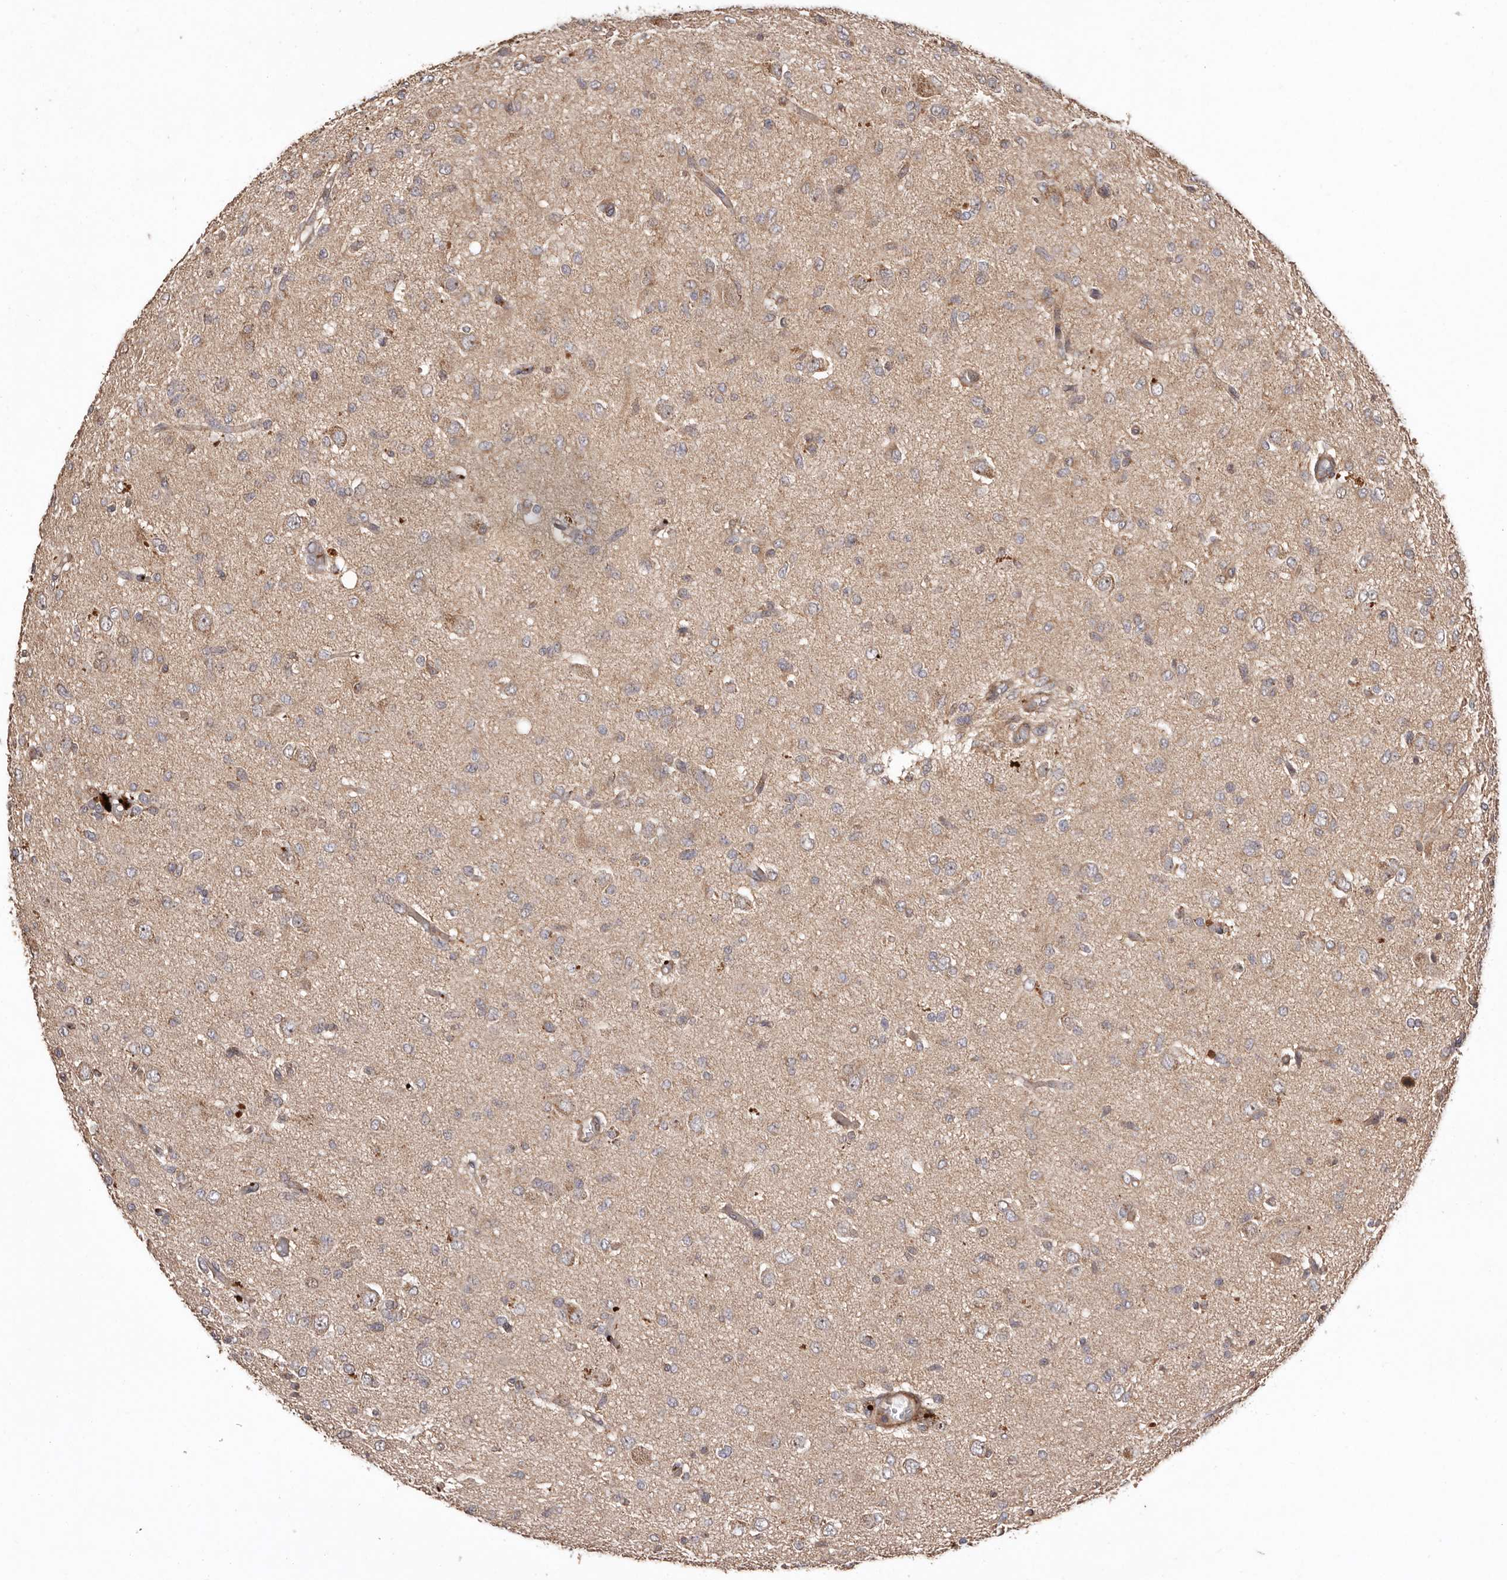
{"staining": {"intensity": "weak", "quantity": "25%-75%", "location": "cytoplasmic/membranous"}, "tissue": "glioma", "cell_type": "Tumor cells", "image_type": "cancer", "snomed": [{"axis": "morphology", "description": "Glioma, malignant, High grade"}, {"axis": "topography", "description": "Brain"}], "caption": "Immunohistochemical staining of glioma shows low levels of weak cytoplasmic/membranous protein positivity in approximately 25%-75% of tumor cells.", "gene": "RWDD1", "patient": {"sex": "female", "age": 59}}